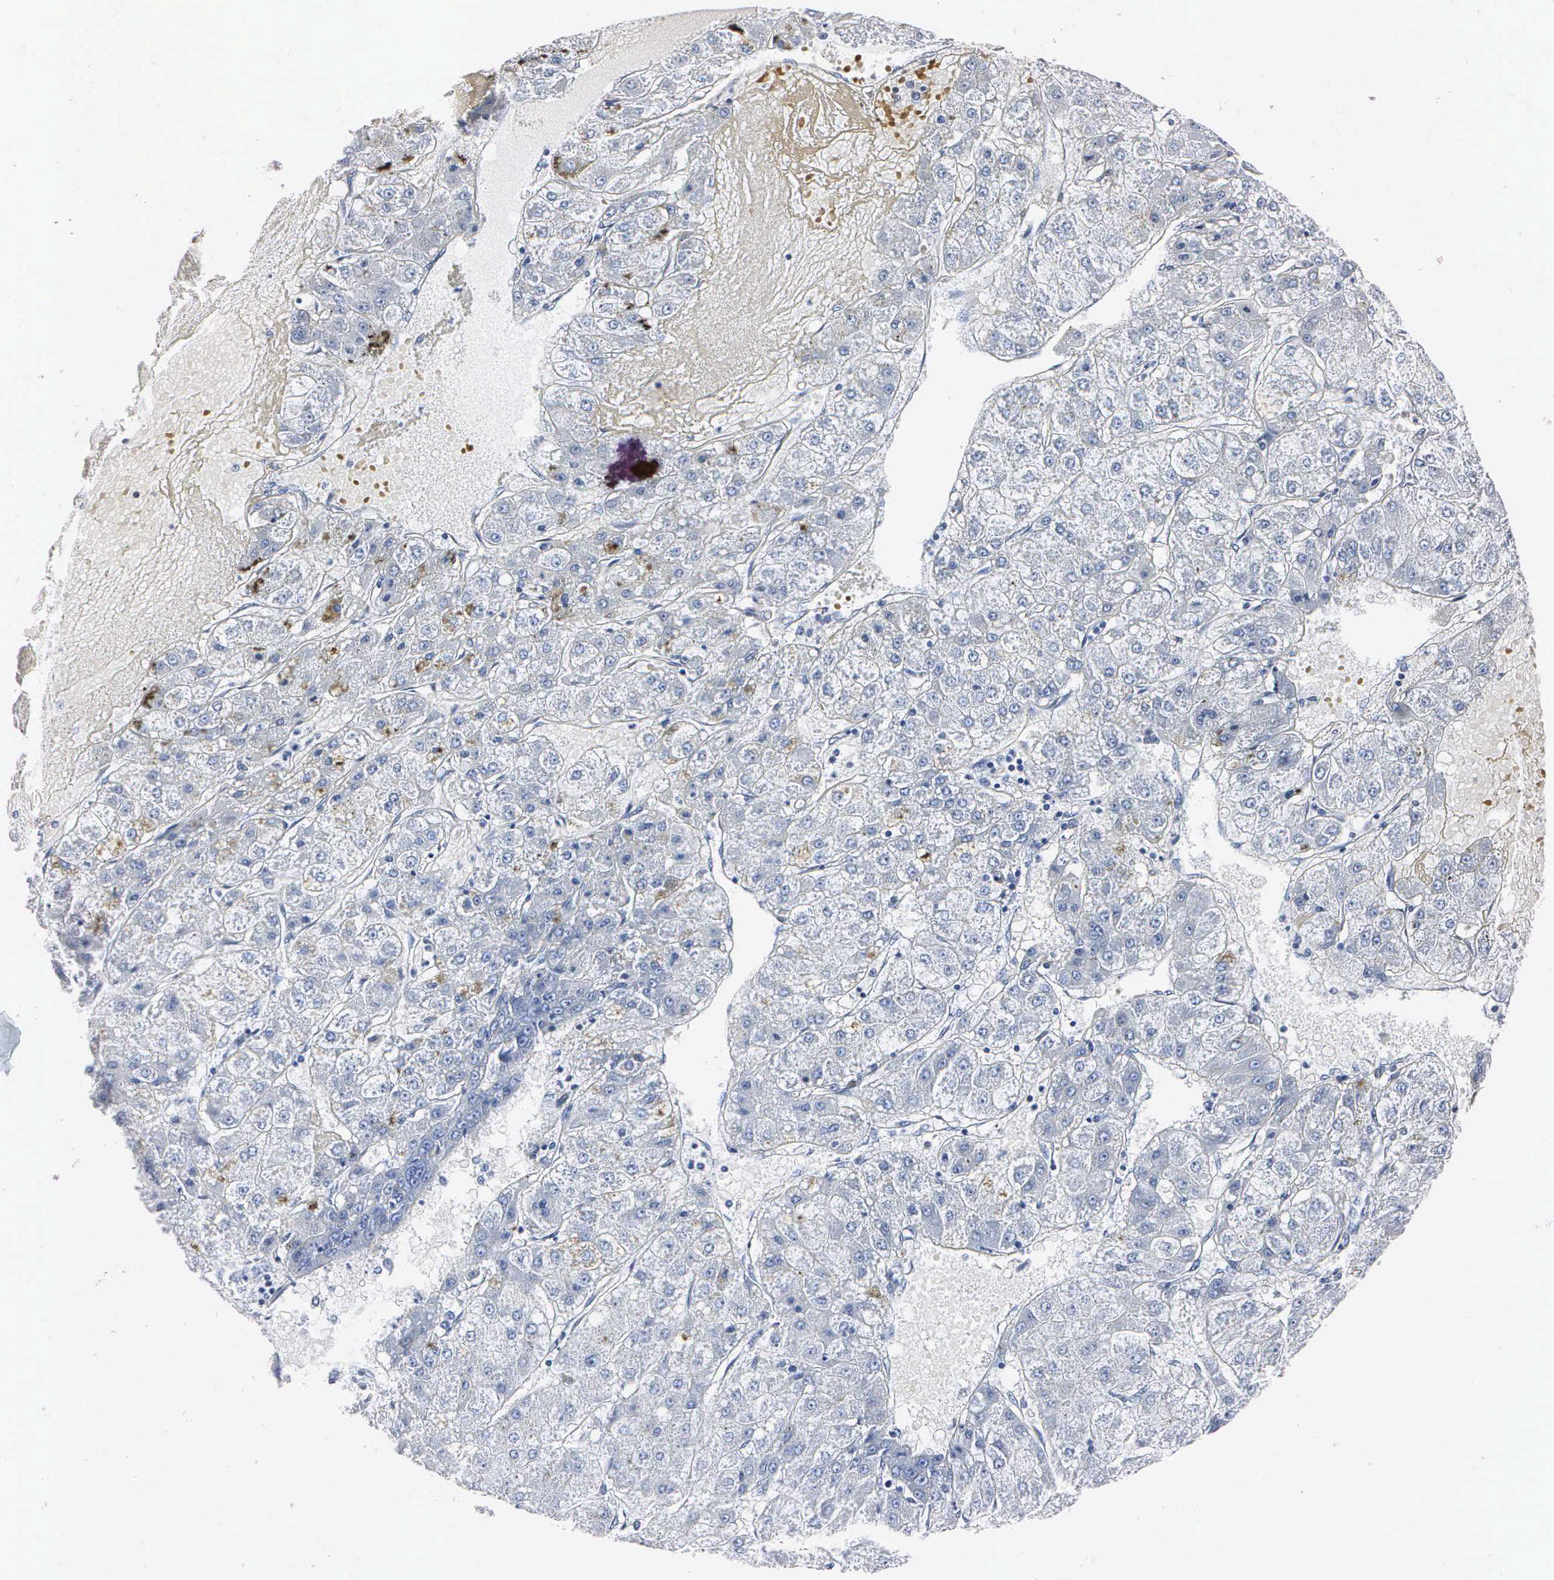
{"staining": {"intensity": "weak", "quantity": "<25%", "location": "cytoplasmic/membranous"}, "tissue": "liver cancer", "cell_type": "Tumor cells", "image_type": "cancer", "snomed": [{"axis": "morphology", "description": "Carcinoma, Hepatocellular, NOS"}, {"axis": "topography", "description": "Liver"}], "caption": "A high-resolution image shows immunohistochemistry (IHC) staining of liver cancer (hepatocellular carcinoma), which shows no significant positivity in tumor cells.", "gene": "MB", "patient": {"sex": "female", "age": 52}}